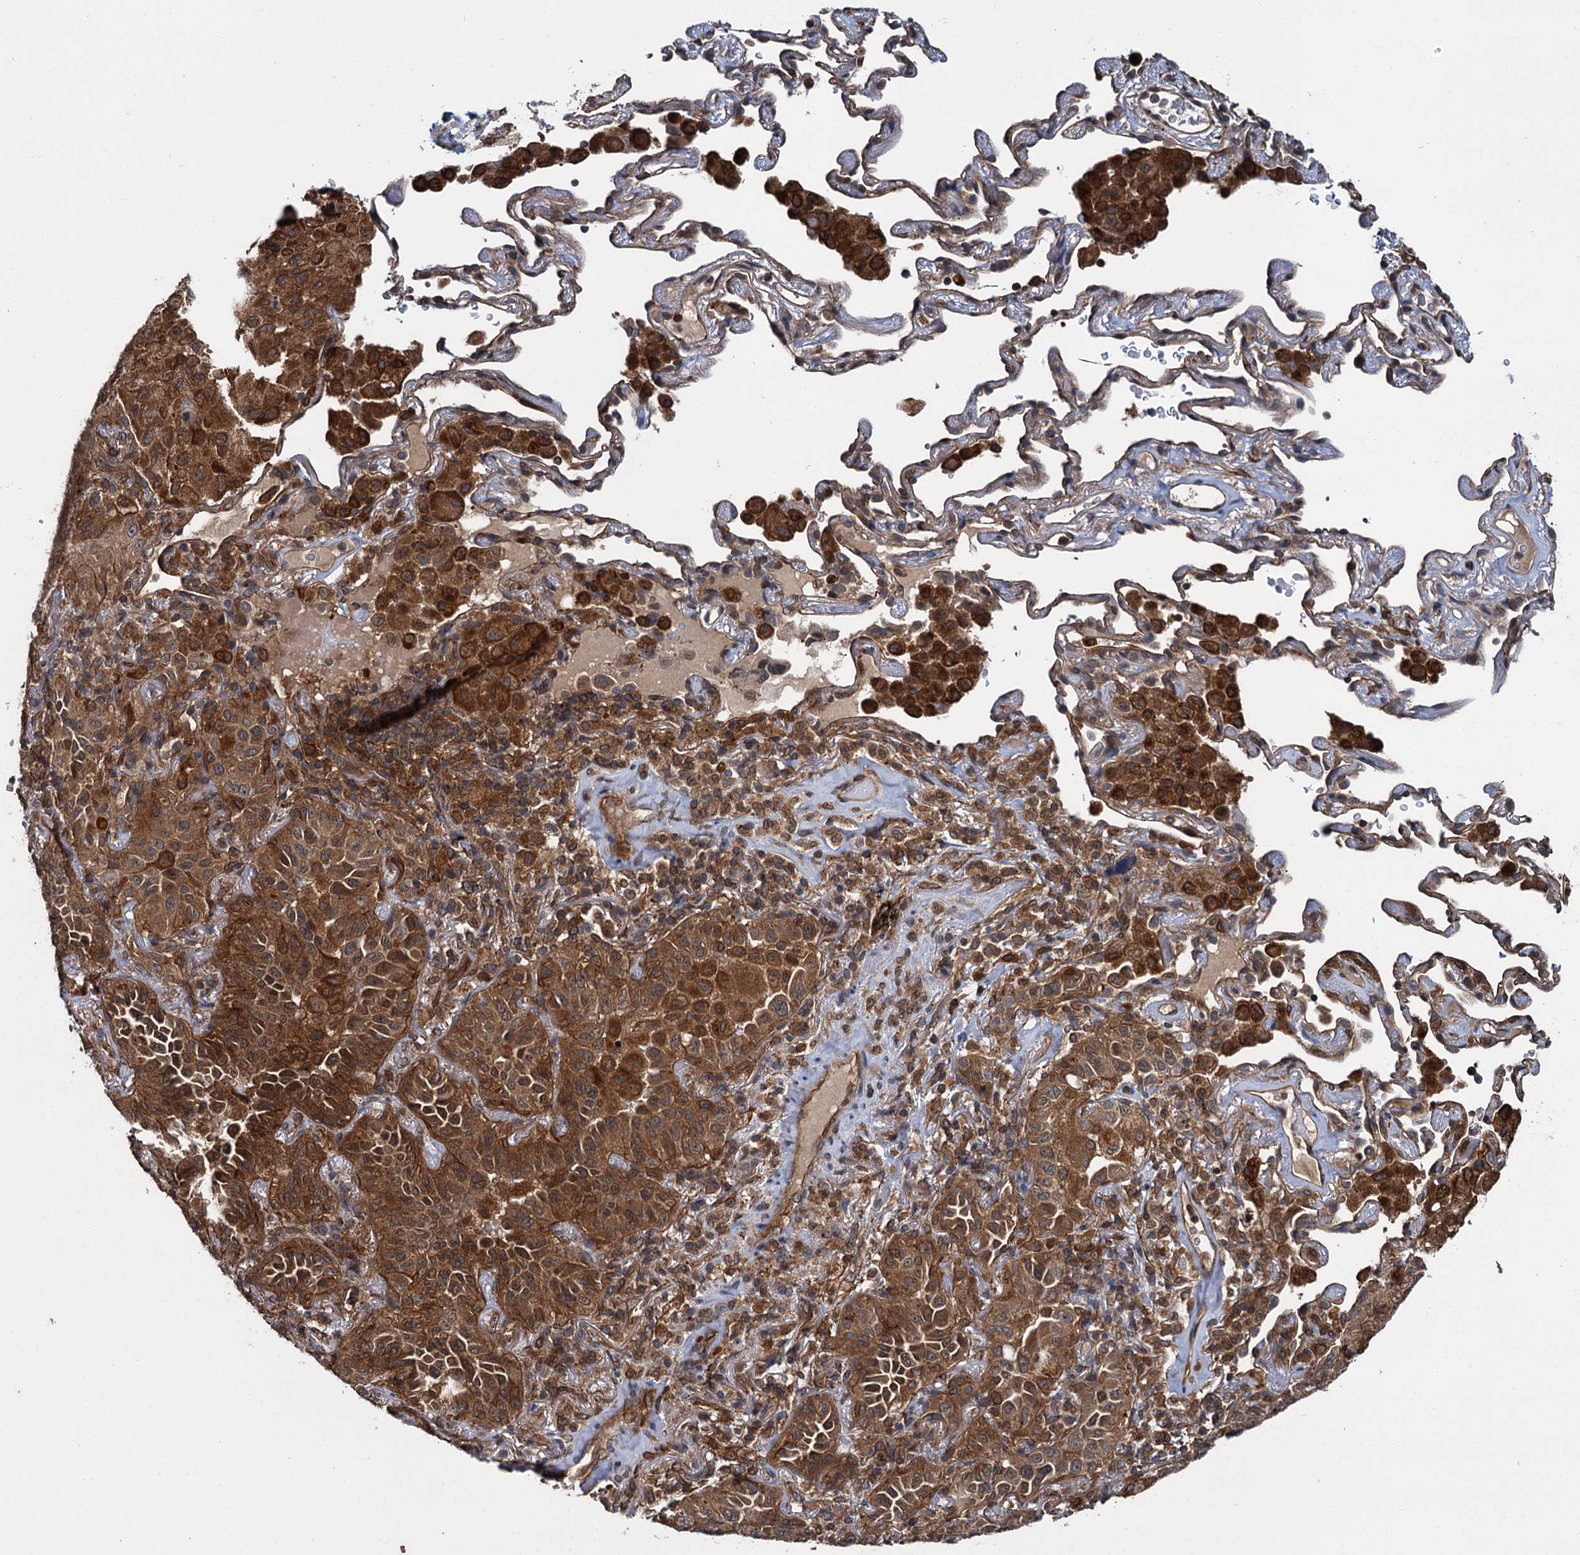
{"staining": {"intensity": "strong", "quantity": ">75%", "location": "cytoplasmic/membranous"}, "tissue": "lung cancer", "cell_type": "Tumor cells", "image_type": "cancer", "snomed": [{"axis": "morphology", "description": "Adenocarcinoma, NOS"}, {"axis": "topography", "description": "Lung"}], "caption": "IHC micrograph of adenocarcinoma (lung) stained for a protein (brown), which displays high levels of strong cytoplasmic/membranous expression in approximately >75% of tumor cells.", "gene": "ZFYVE19", "patient": {"sex": "female", "age": 69}}